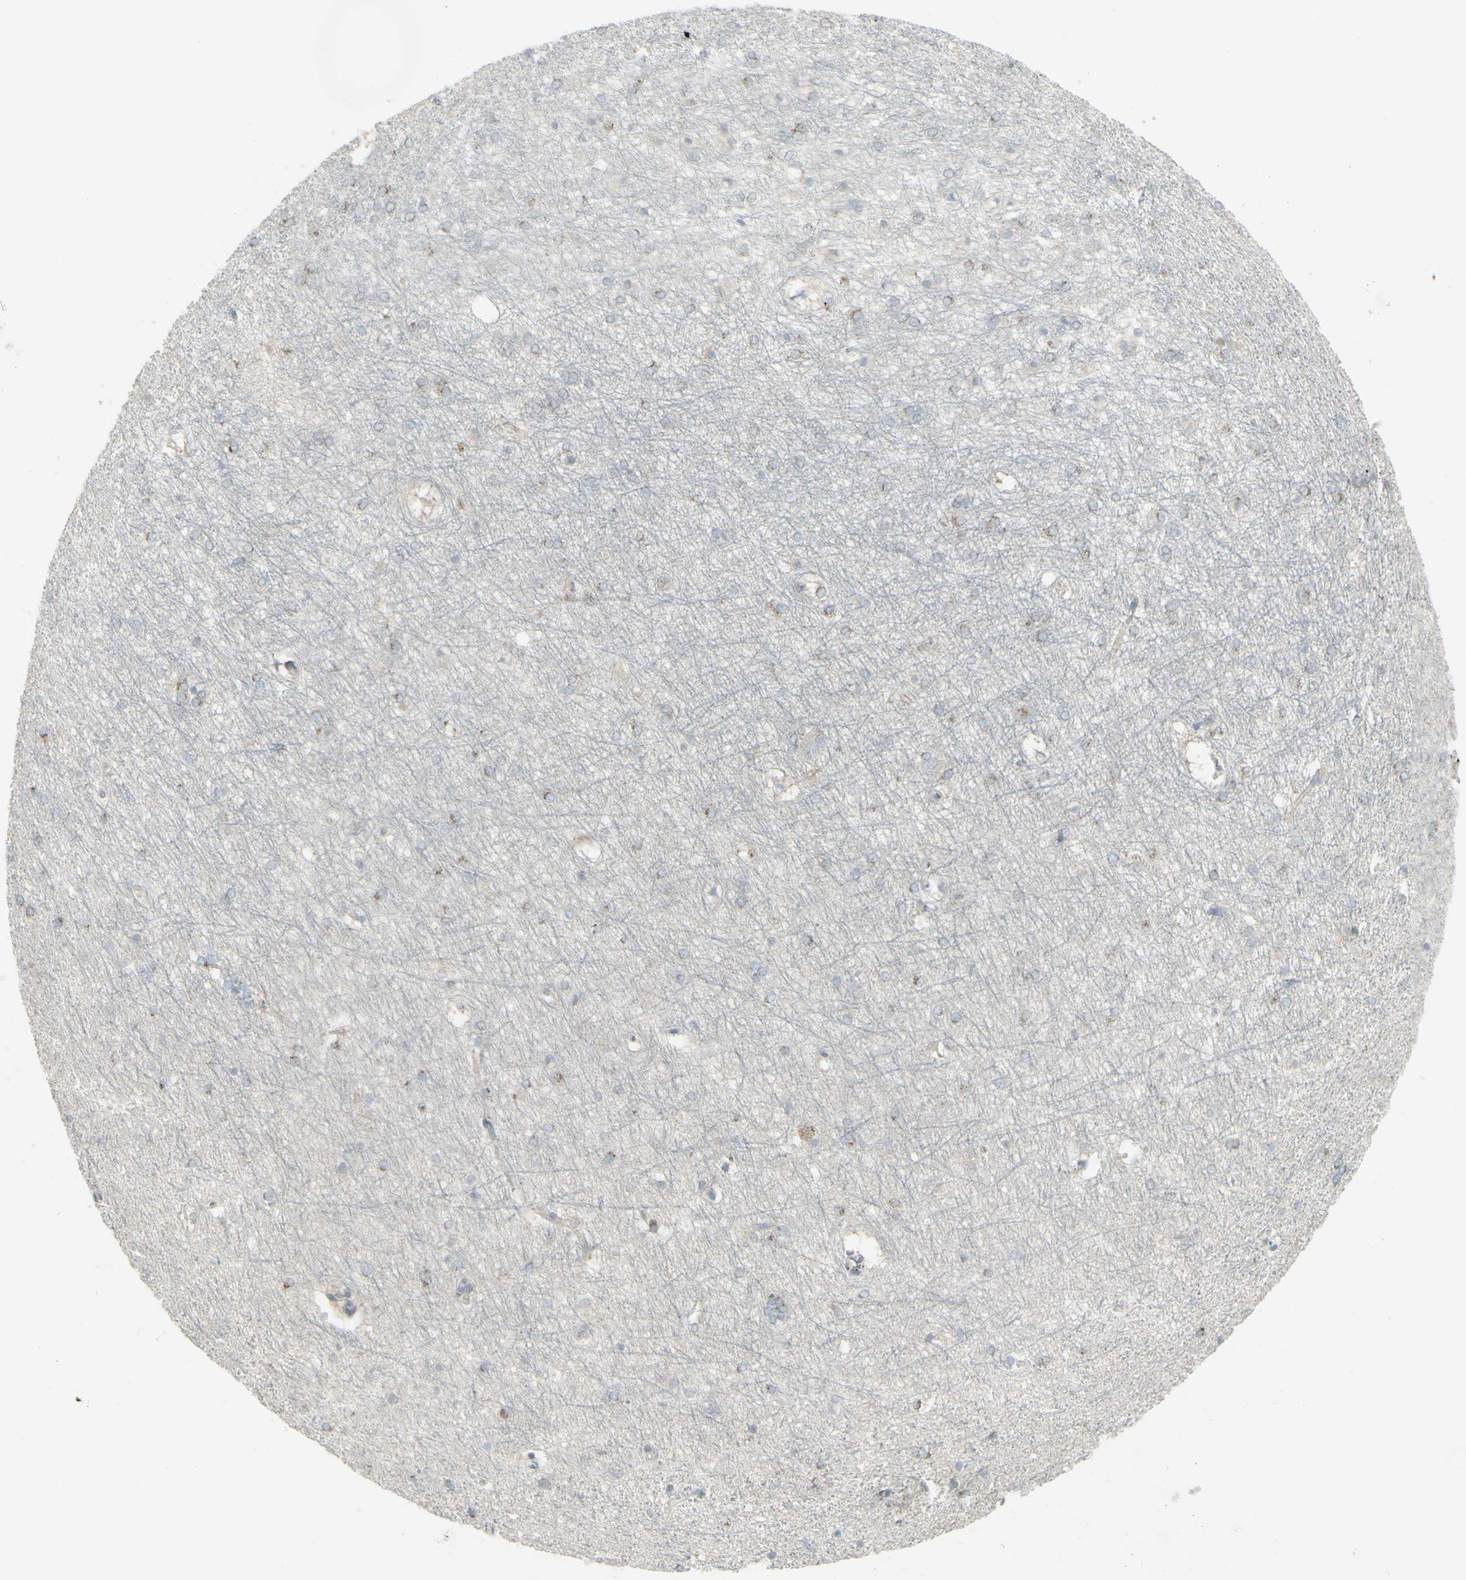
{"staining": {"intensity": "moderate", "quantity": "<25%", "location": "cytoplasmic/membranous"}, "tissue": "hippocampus", "cell_type": "Glial cells", "image_type": "normal", "snomed": [{"axis": "morphology", "description": "Normal tissue, NOS"}, {"axis": "topography", "description": "Hippocampus"}], "caption": "Hippocampus stained with a brown dye exhibits moderate cytoplasmic/membranous positive positivity in approximately <25% of glial cells.", "gene": "GALNT6", "patient": {"sex": "female", "age": 19}}